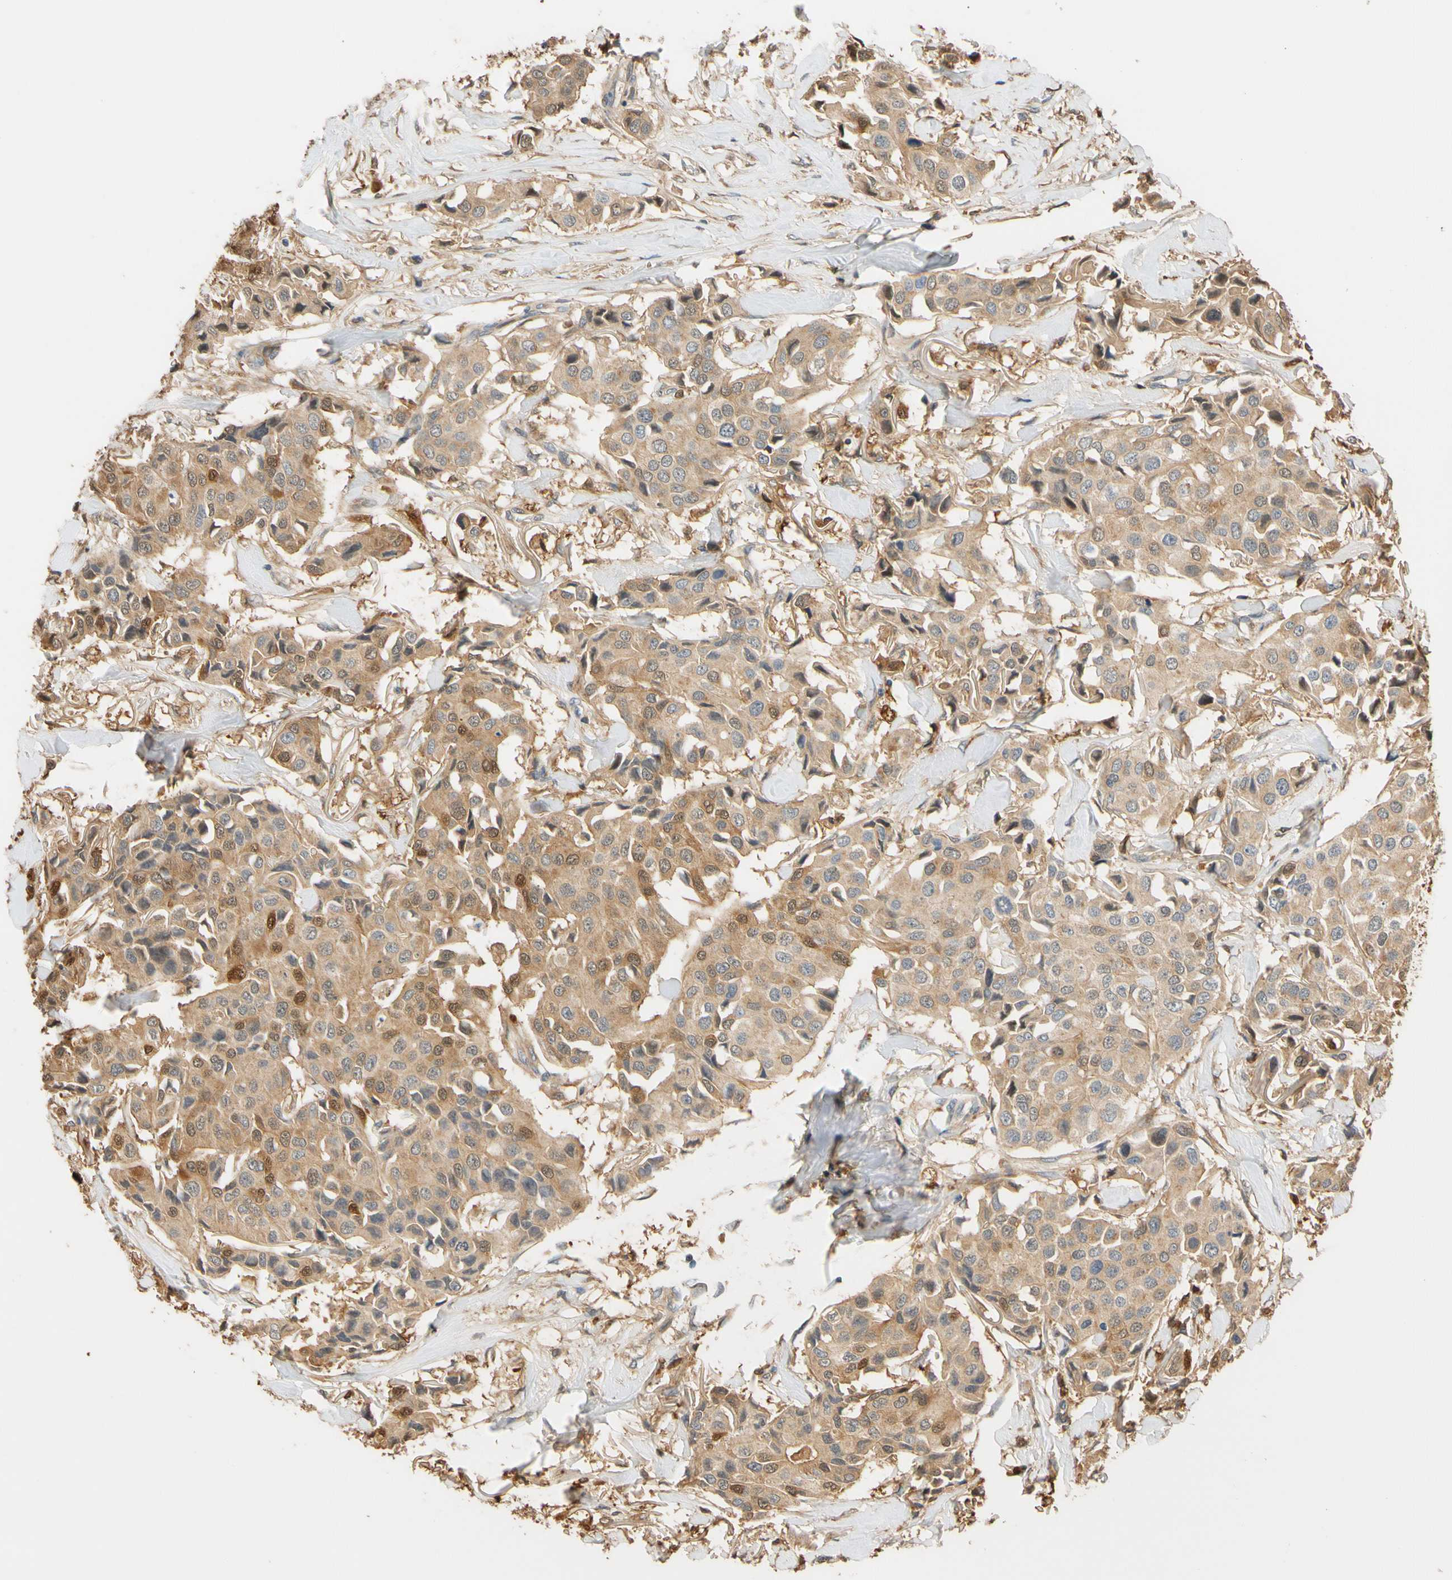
{"staining": {"intensity": "moderate", "quantity": ">75%", "location": "cytoplasmic/membranous"}, "tissue": "breast cancer", "cell_type": "Tumor cells", "image_type": "cancer", "snomed": [{"axis": "morphology", "description": "Duct carcinoma"}, {"axis": "topography", "description": "Breast"}], "caption": "This is an image of immunohistochemistry (IHC) staining of breast cancer (invasive ductal carcinoma), which shows moderate staining in the cytoplasmic/membranous of tumor cells.", "gene": "GPSM2", "patient": {"sex": "female", "age": 80}}